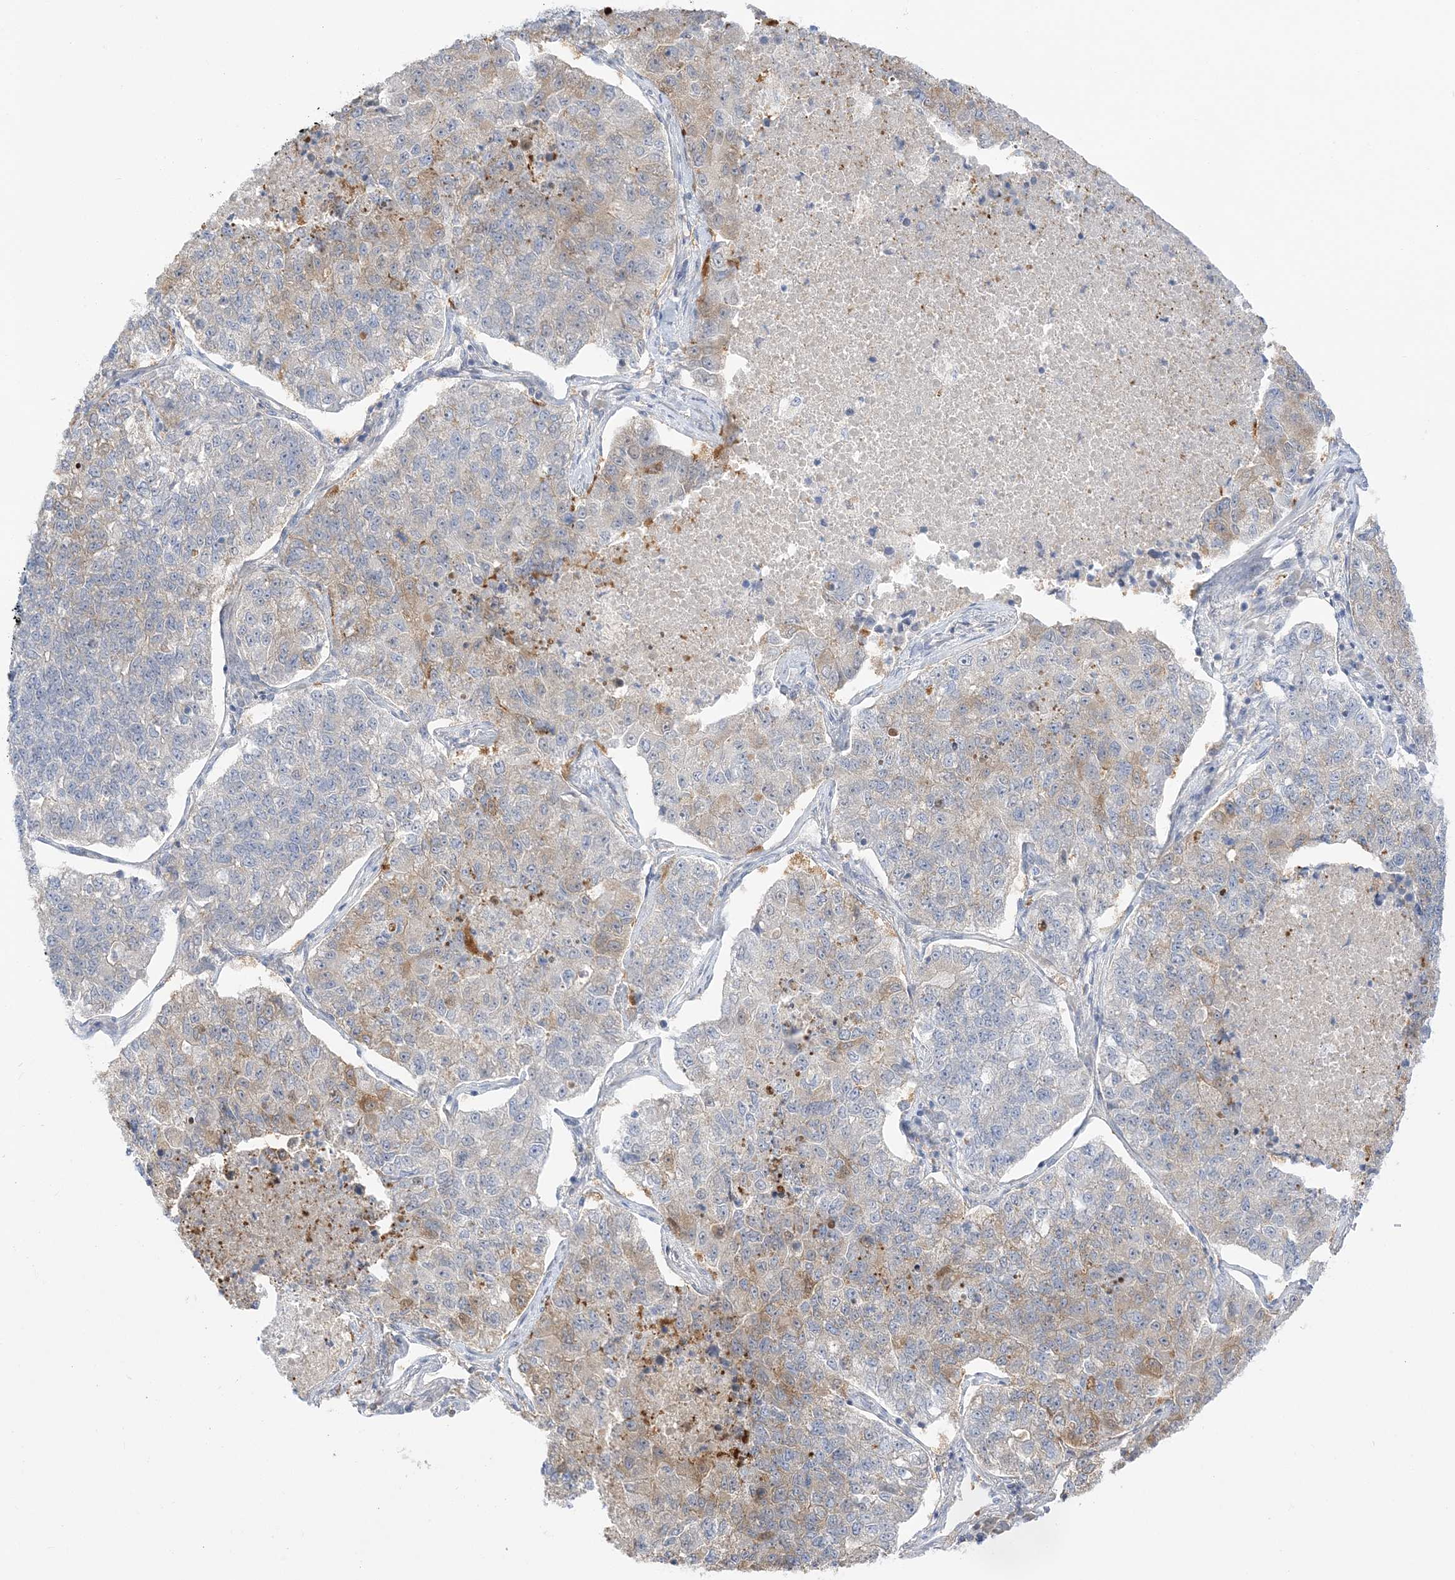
{"staining": {"intensity": "weak", "quantity": "<25%", "location": "cytoplasmic/membranous"}, "tissue": "lung cancer", "cell_type": "Tumor cells", "image_type": "cancer", "snomed": [{"axis": "morphology", "description": "Adenocarcinoma, NOS"}, {"axis": "topography", "description": "Lung"}], "caption": "An IHC photomicrograph of lung cancer (adenocarcinoma) is shown. There is no staining in tumor cells of lung cancer (adenocarcinoma).", "gene": "THADA", "patient": {"sex": "male", "age": 49}}